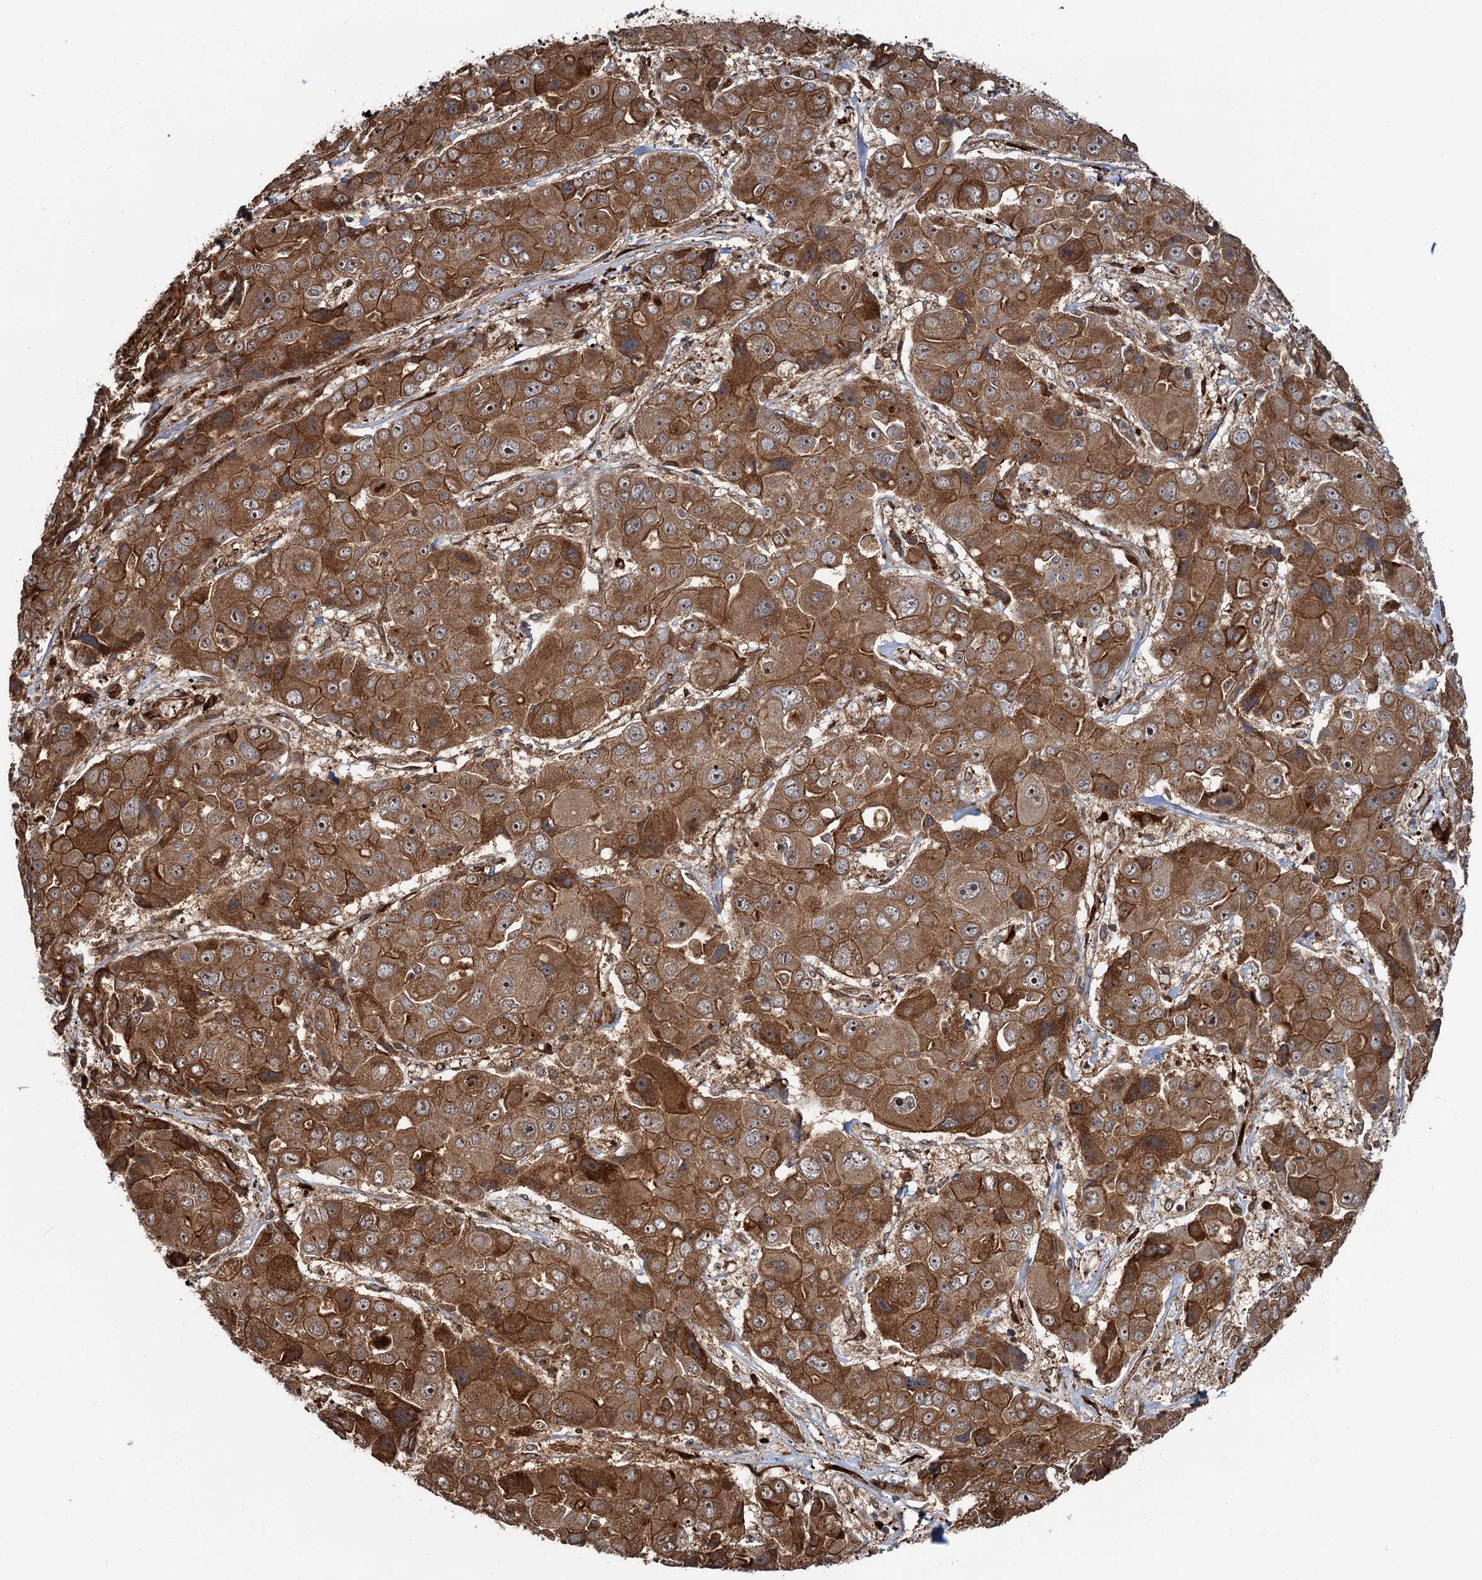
{"staining": {"intensity": "moderate", "quantity": ">75%", "location": "cytoplasmic/membranous,nuclear"}, "tissue": "liver cancer", "cell_type": "Tumor cells", "image_type": "cancer", "snomed": [{"axis": "morphology", "description": "Cholangiocarcinoma"}, {"axis": "topography", "description": "Liver"}], "caption": "Liver cholangiocarcinoma was stained to show a protein in brown. There is medium levels of moderate cytoplasmic/membranous and nuclear positivity in approximately >75% of tumor cells.", "gene": "SNRNP25", "patient": {"sex": "male", "age": 67}}